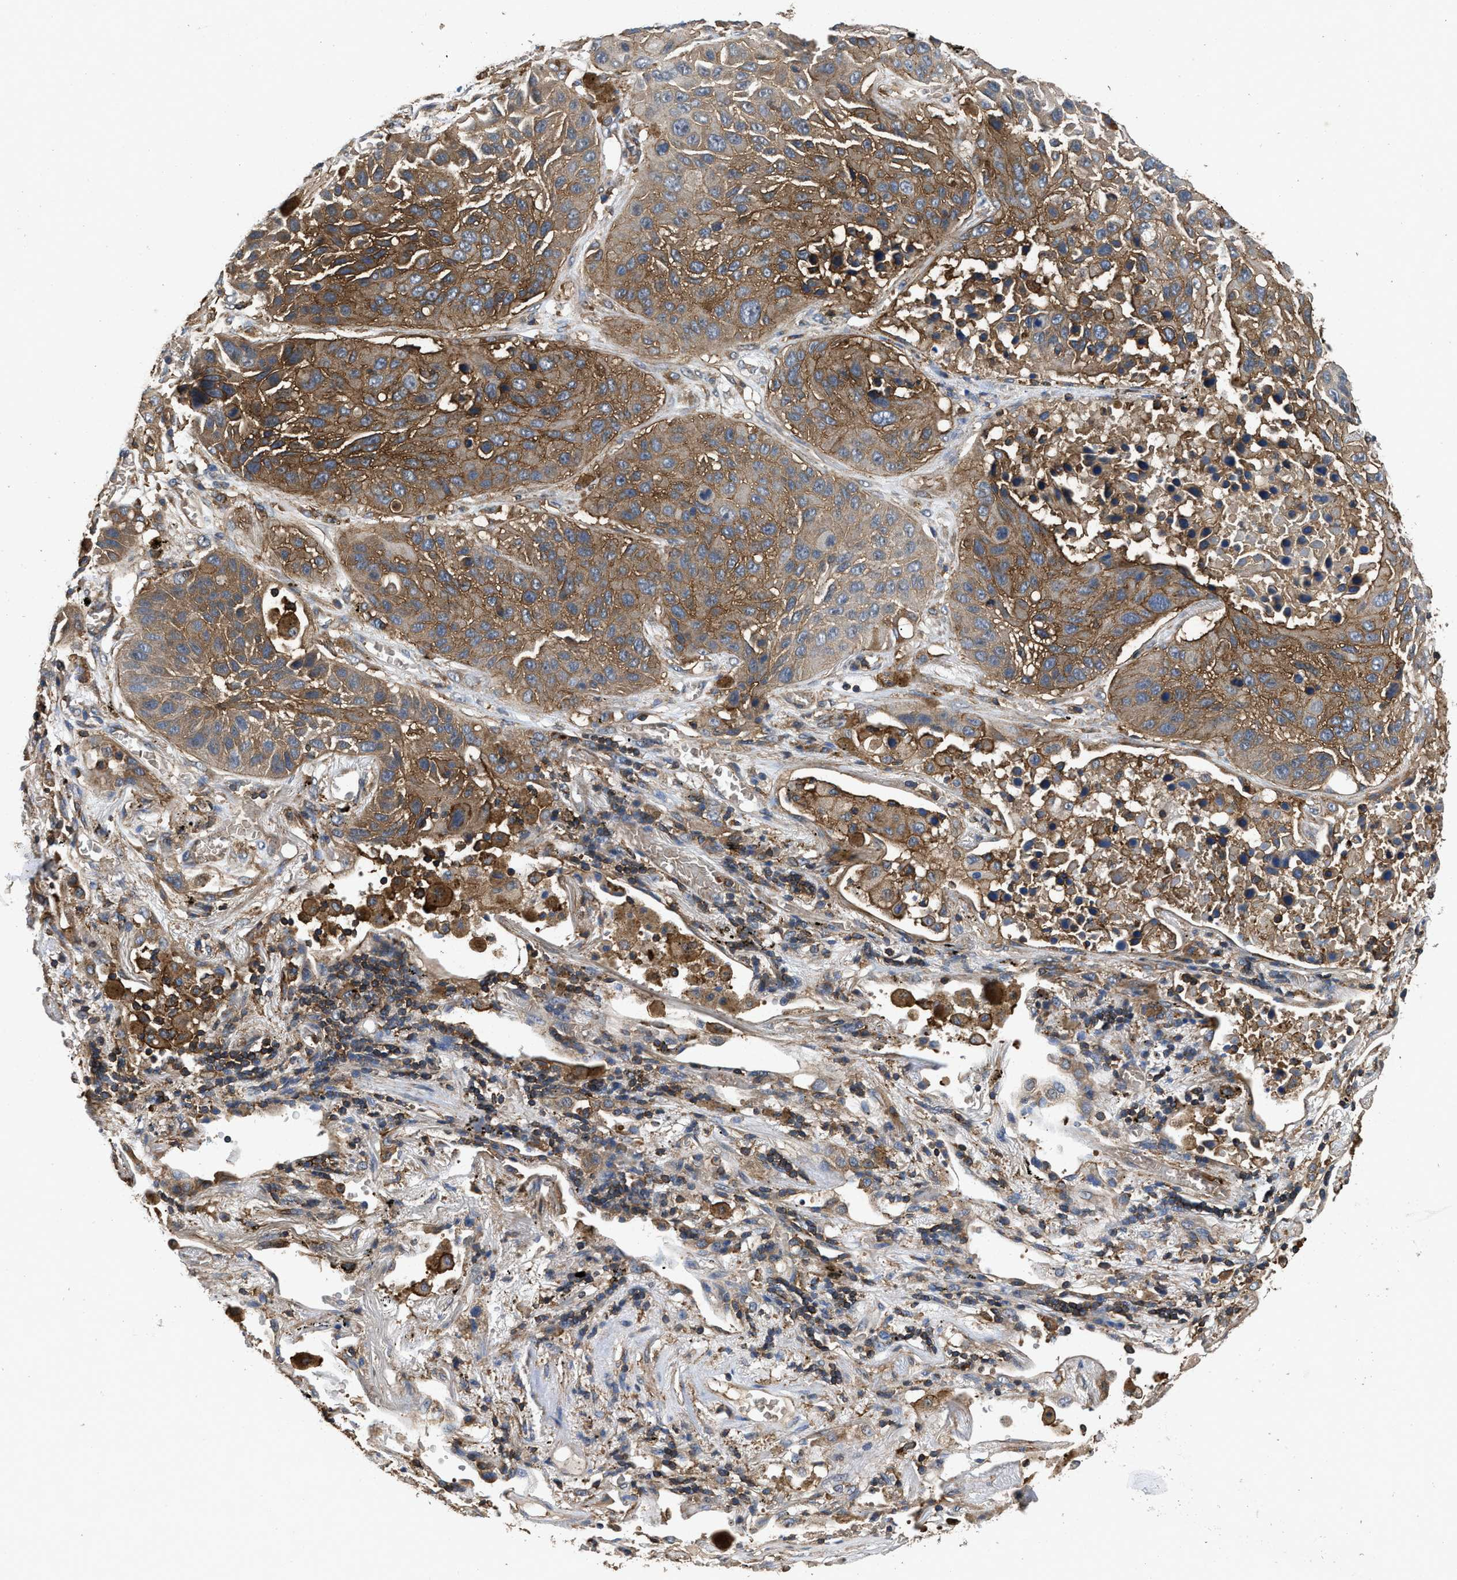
{"staining": {"intensity": "moderate", "quantity": ">75%", "location": "cytoplasmic/membranous"}, "tissue": "lung cancer", "cell_type": "Tumor cells", "image_type": "cancer", "snomed": [{"axis": "morphology", "description": "Squamous cell carcinoma, NOS"}, {"axis": "topography", "description": "Lung"}], "caption": "Immunohistochemical staining of lung cancer displays medium levels of moderate cytoplasmic/membranous positivity in approximately >75% of tumor cells. The protein is stained brown, and the nuclei are stained in blue (DAB IHC with brightfield microscopy, high magnification).", "gene": "LINGO2", "patient": {"sex": "male", "age": 57}}